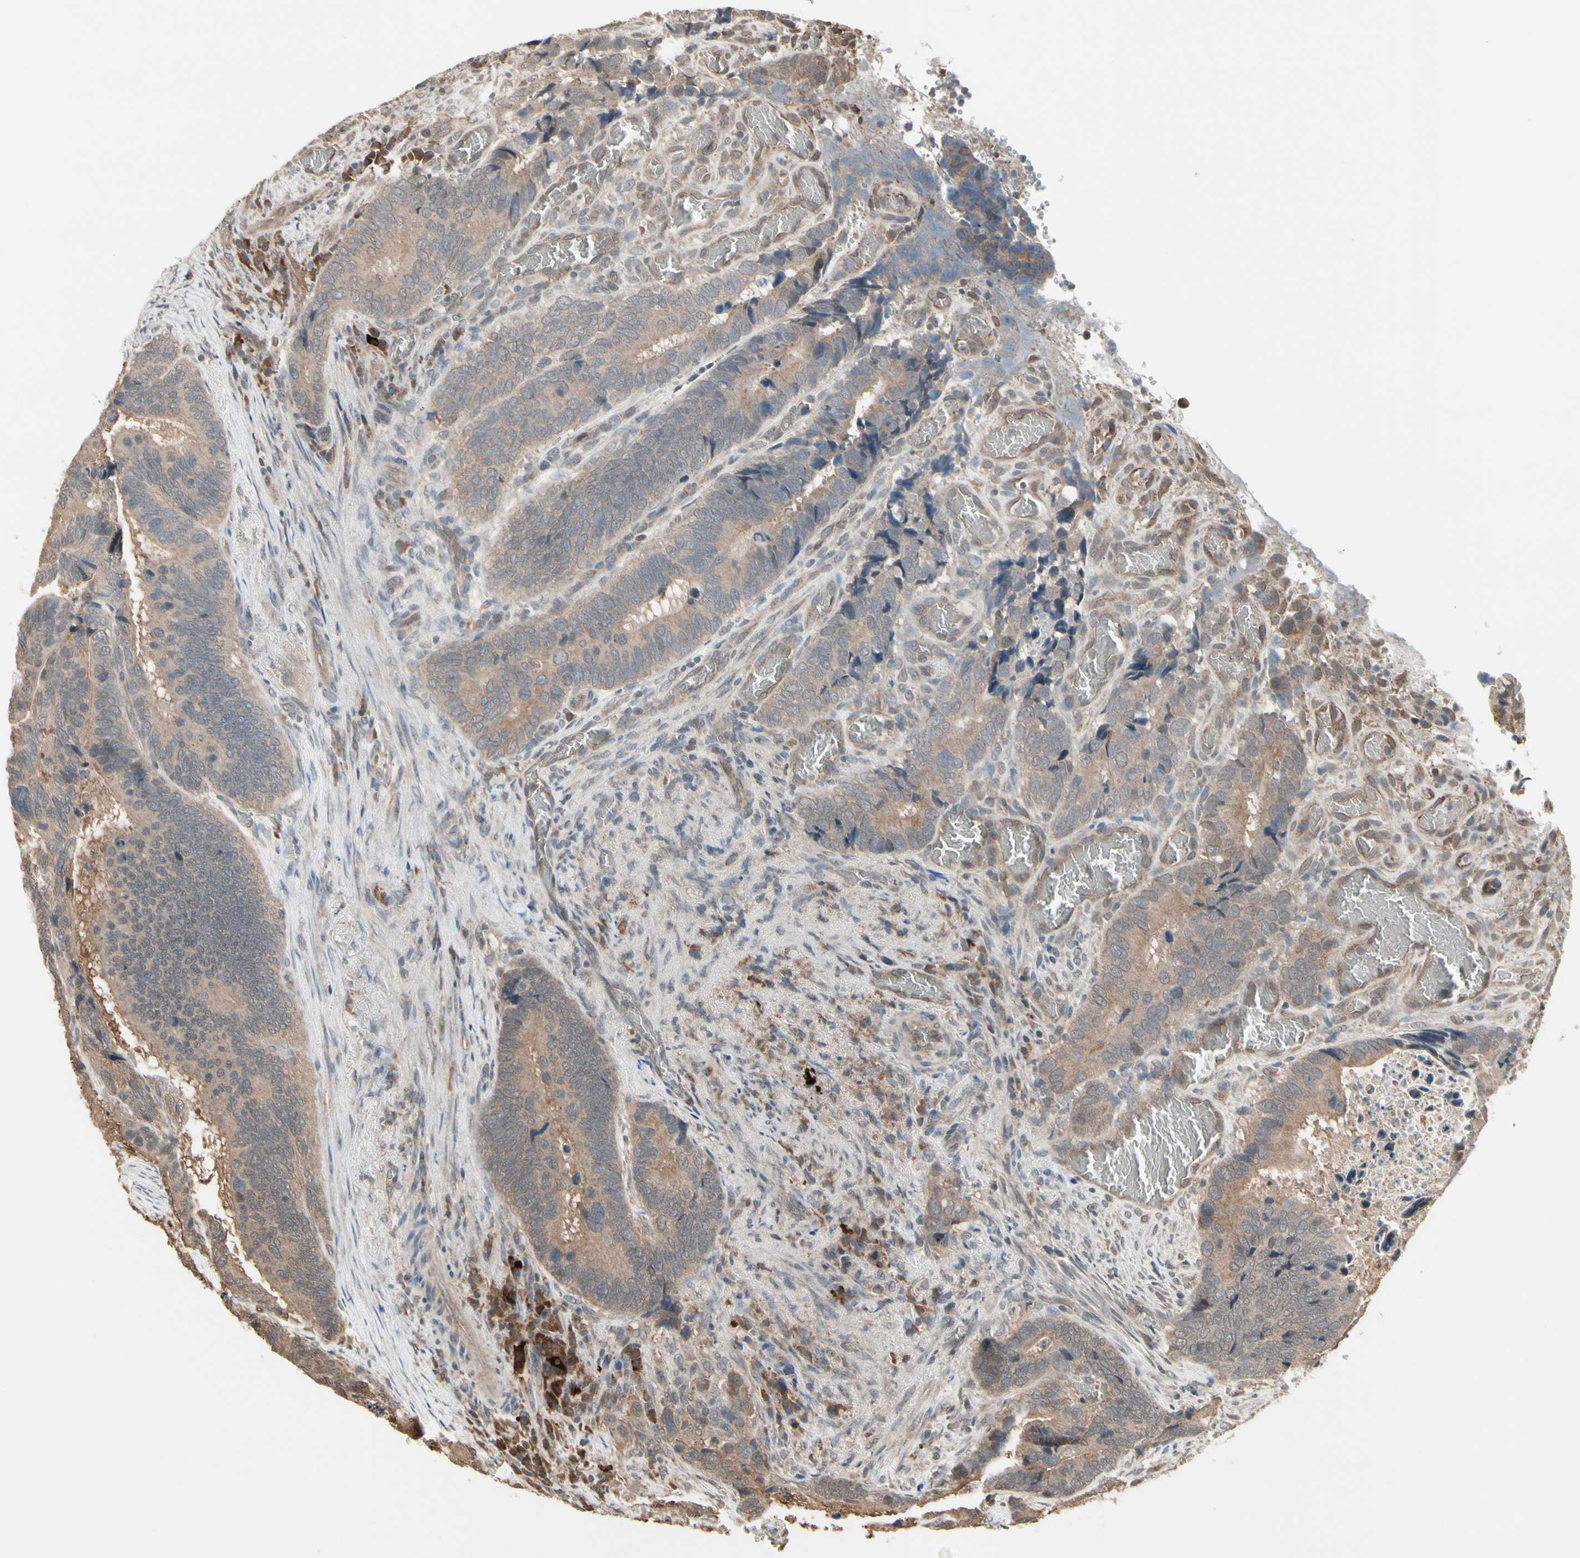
{"staining": {"intensity": "weak", "quantity": ">75%", "location": "cytoplasmic/membranous"}, "tissue": "colorectal cancer", "cell_type": "Tumor cells", "image_type": "cancer", "snomed": [{"axis": "morphology", "description": "Adenocarcinoma, NOS"}, {"axis": "topography", "description": "Colon"}], "caption": "Weak cytoplasmic/membranous protein positivity is seen in about >75% of tumor cells in colorectal cancer. The staining is performed using DAB (3,3'-diaminobenzidine) brown chromogen to label protein expression. The nuclei are counter-stained blue using hematoxylin.", "gene": "PNPLA7", "patient": {"sex": "male", "age": 72}}